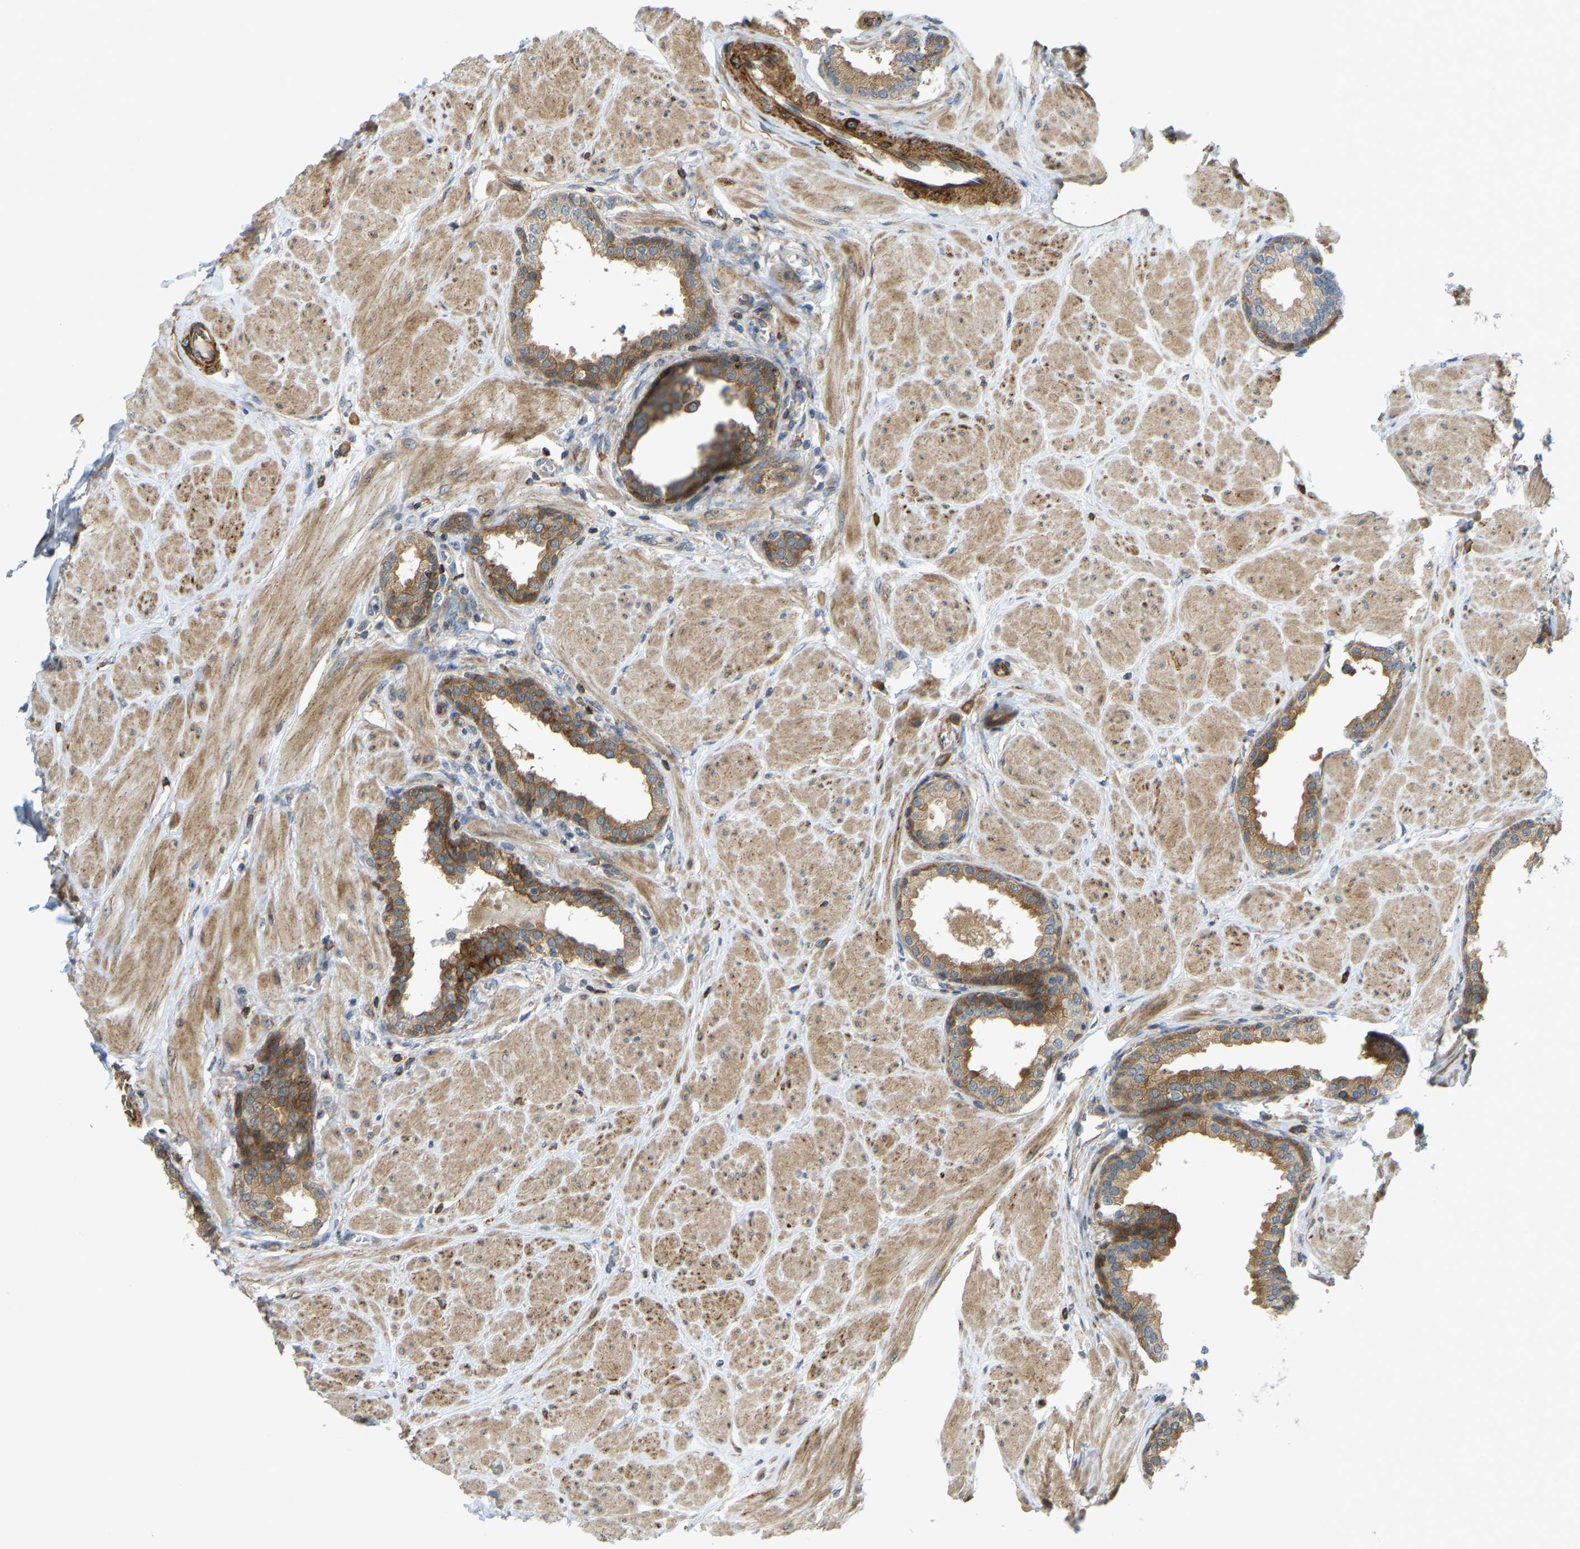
{"staining": {"intensity": "moderate", "quantity": ">75%", "location": "cytoplasmic/membranous"}, "tissue": "prostate", "cell_type": "Glandular cells", "image_type": "normal", "snomed": [{"axis": "morphology", "description": "Normal tissue, NOS"}, {"axis": "topography", "description": "Prostate"}], "caption": "Moderate cytoplasmic/membranous protein expression is identified in approximately >75% of glandular cells in prostate.", "gene": "KIAA1671", "patient": {"sex": "male", "age": 51}}